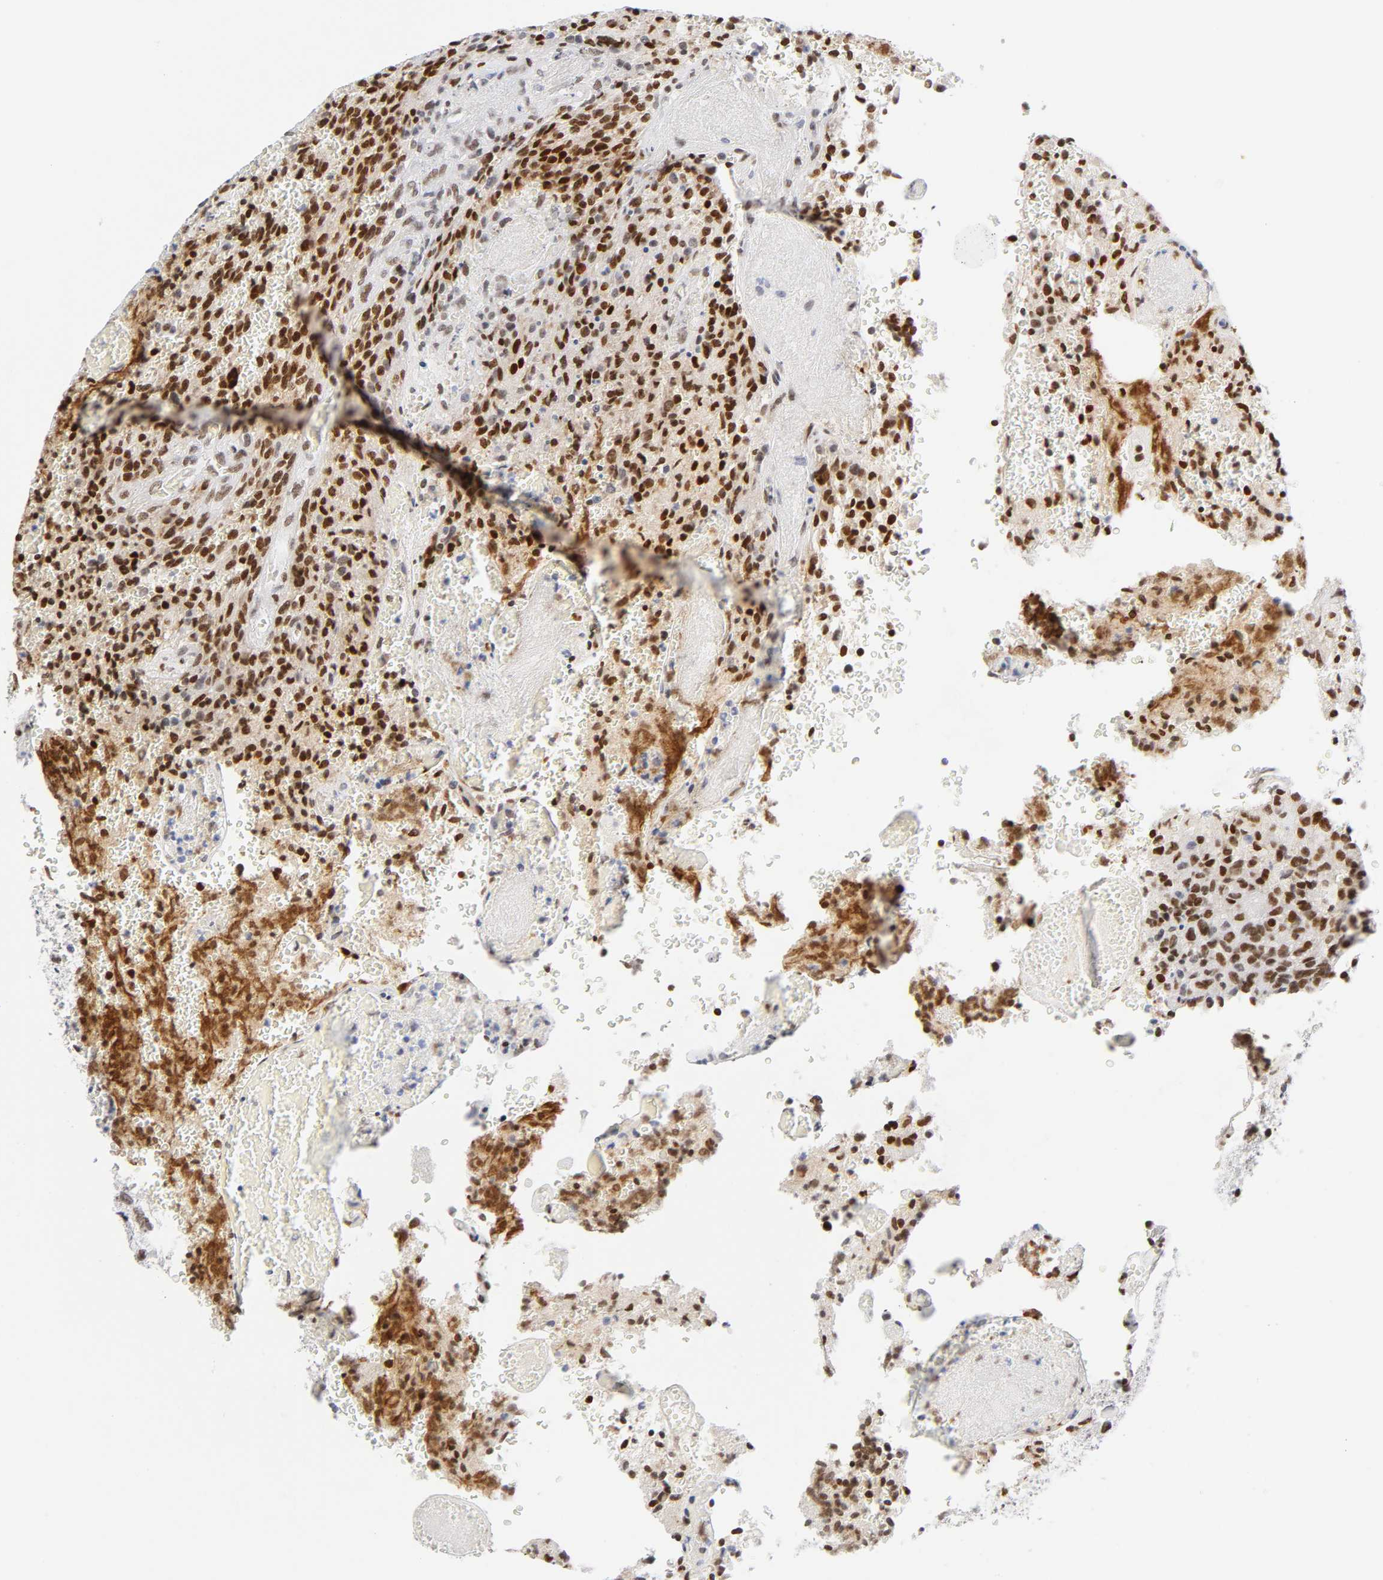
{"staining": {"intensity": "strong", "quantity": ">75%", "location": "nuclear"}, "tissue": "glioma", "cell_type": "Tumor cells", "image_type": "cancer", "snomed": [{"axis": "morphology", "description": "Normal tissue, NOS"}, {"axis": "morphology", "description": "Glioma, malignant, High grade"}, {"axis": "topography", "description": "Cerebral cortex"}], "caption": "This is a micrograph of IHC staining of high-grade glioma (malignant), which shows strong staining in the nuclear of tumor cells.", "gene": "NFIC", "patient": {"sex": "male", "age": 56}}